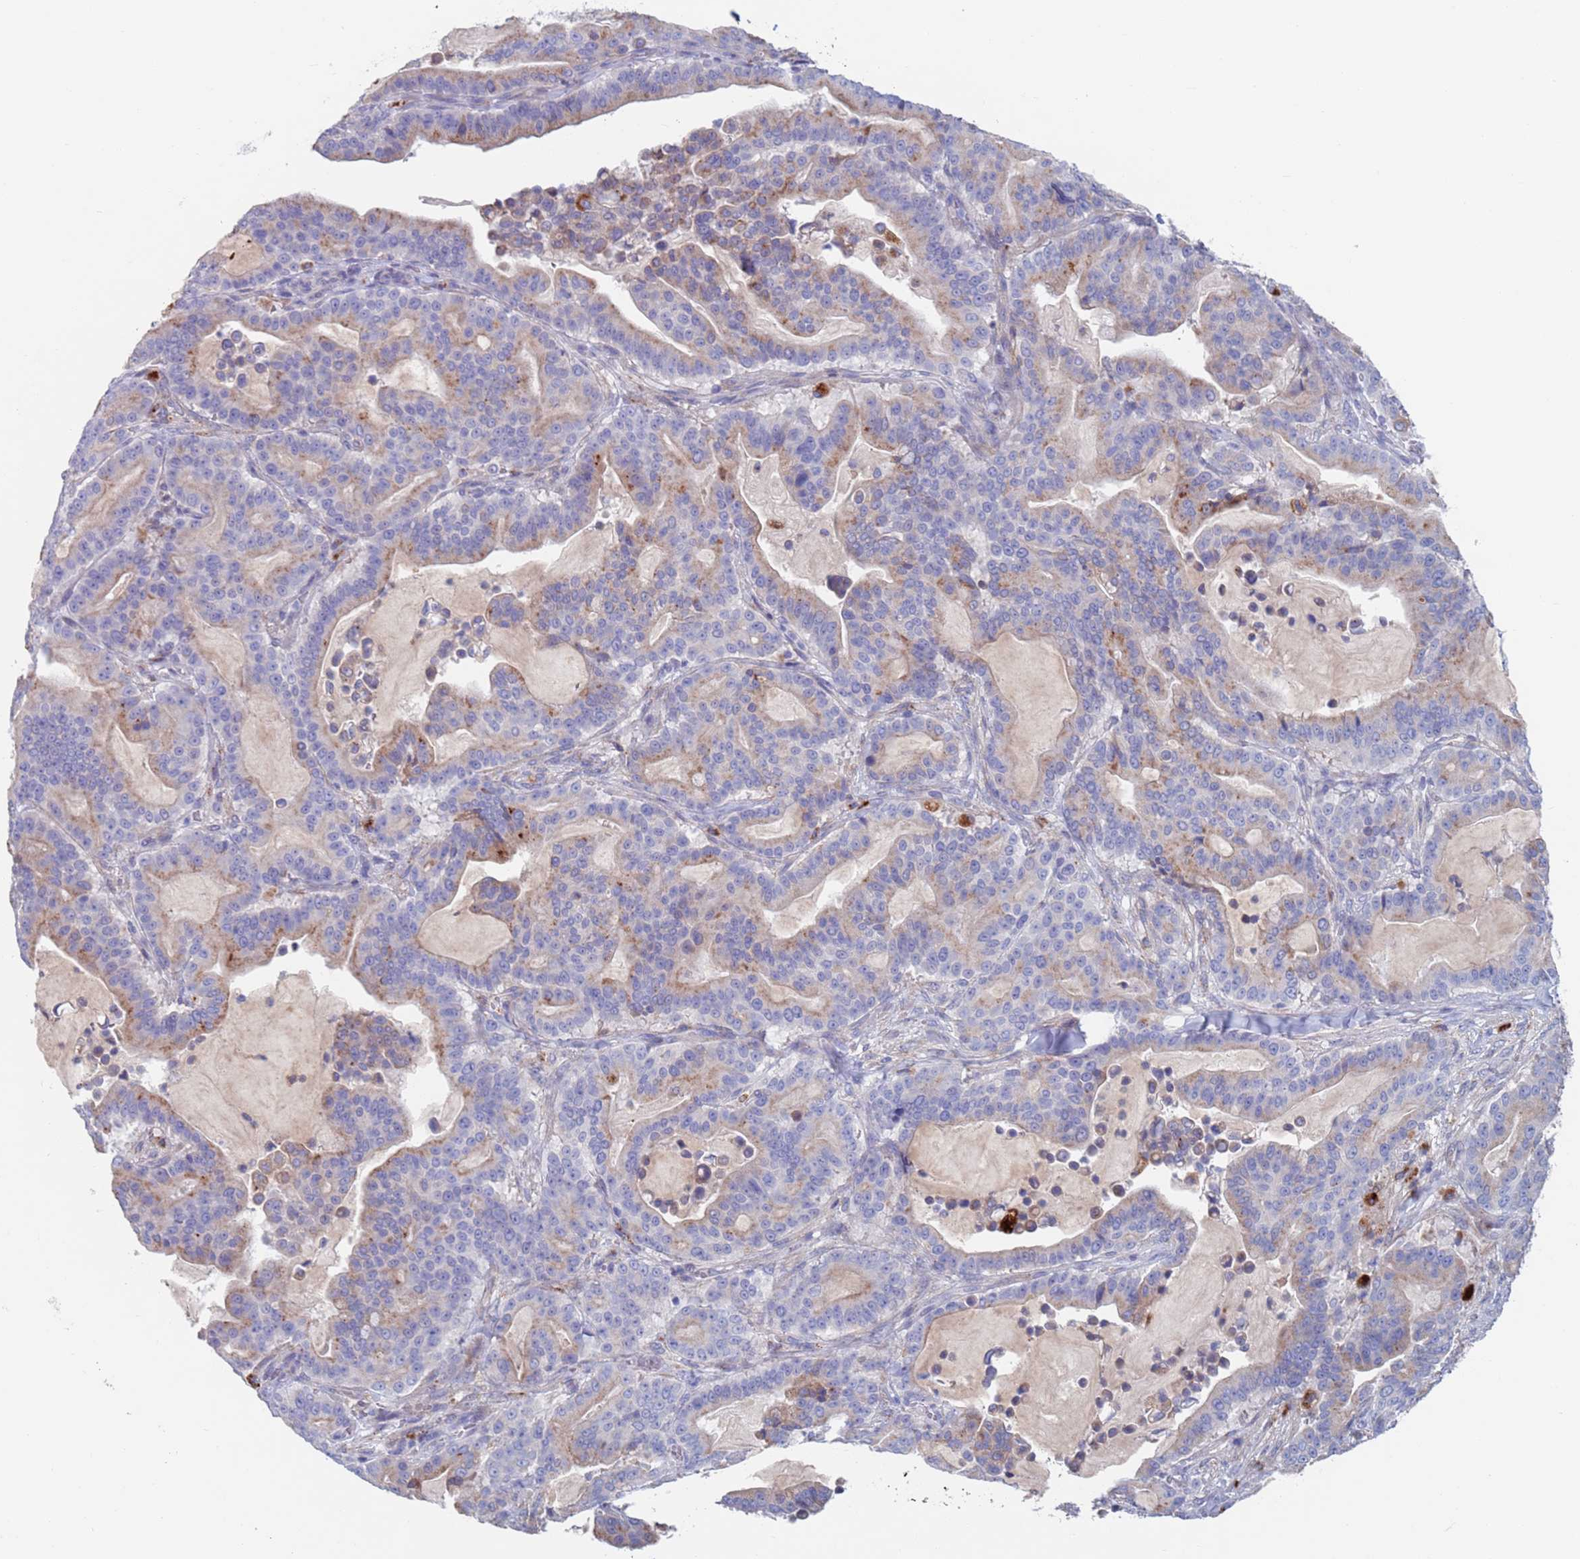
{"staining": {"intensity": "moderate", "quantity": "<25%", "location": "cytoplasmic/membranous"}, "tissue": "pancreatic cancer", "cell_type": "Tumor cells", "image_type": "cancer", "snomed": [{"axis": "morphology", "description": "Adenocarcinoma, NOS"}, {"axis": "topography", "description": "Pancreas"}], "caption": "Immunohistochemistry (IHC) (DAB) staining of pancreatic cancer reveals moderate cytoplasmic/membranous protein expression in approximately <25% of tumor cells.", "gene": "FUCA1", "patient": {"sex": "male", "age": 63}}